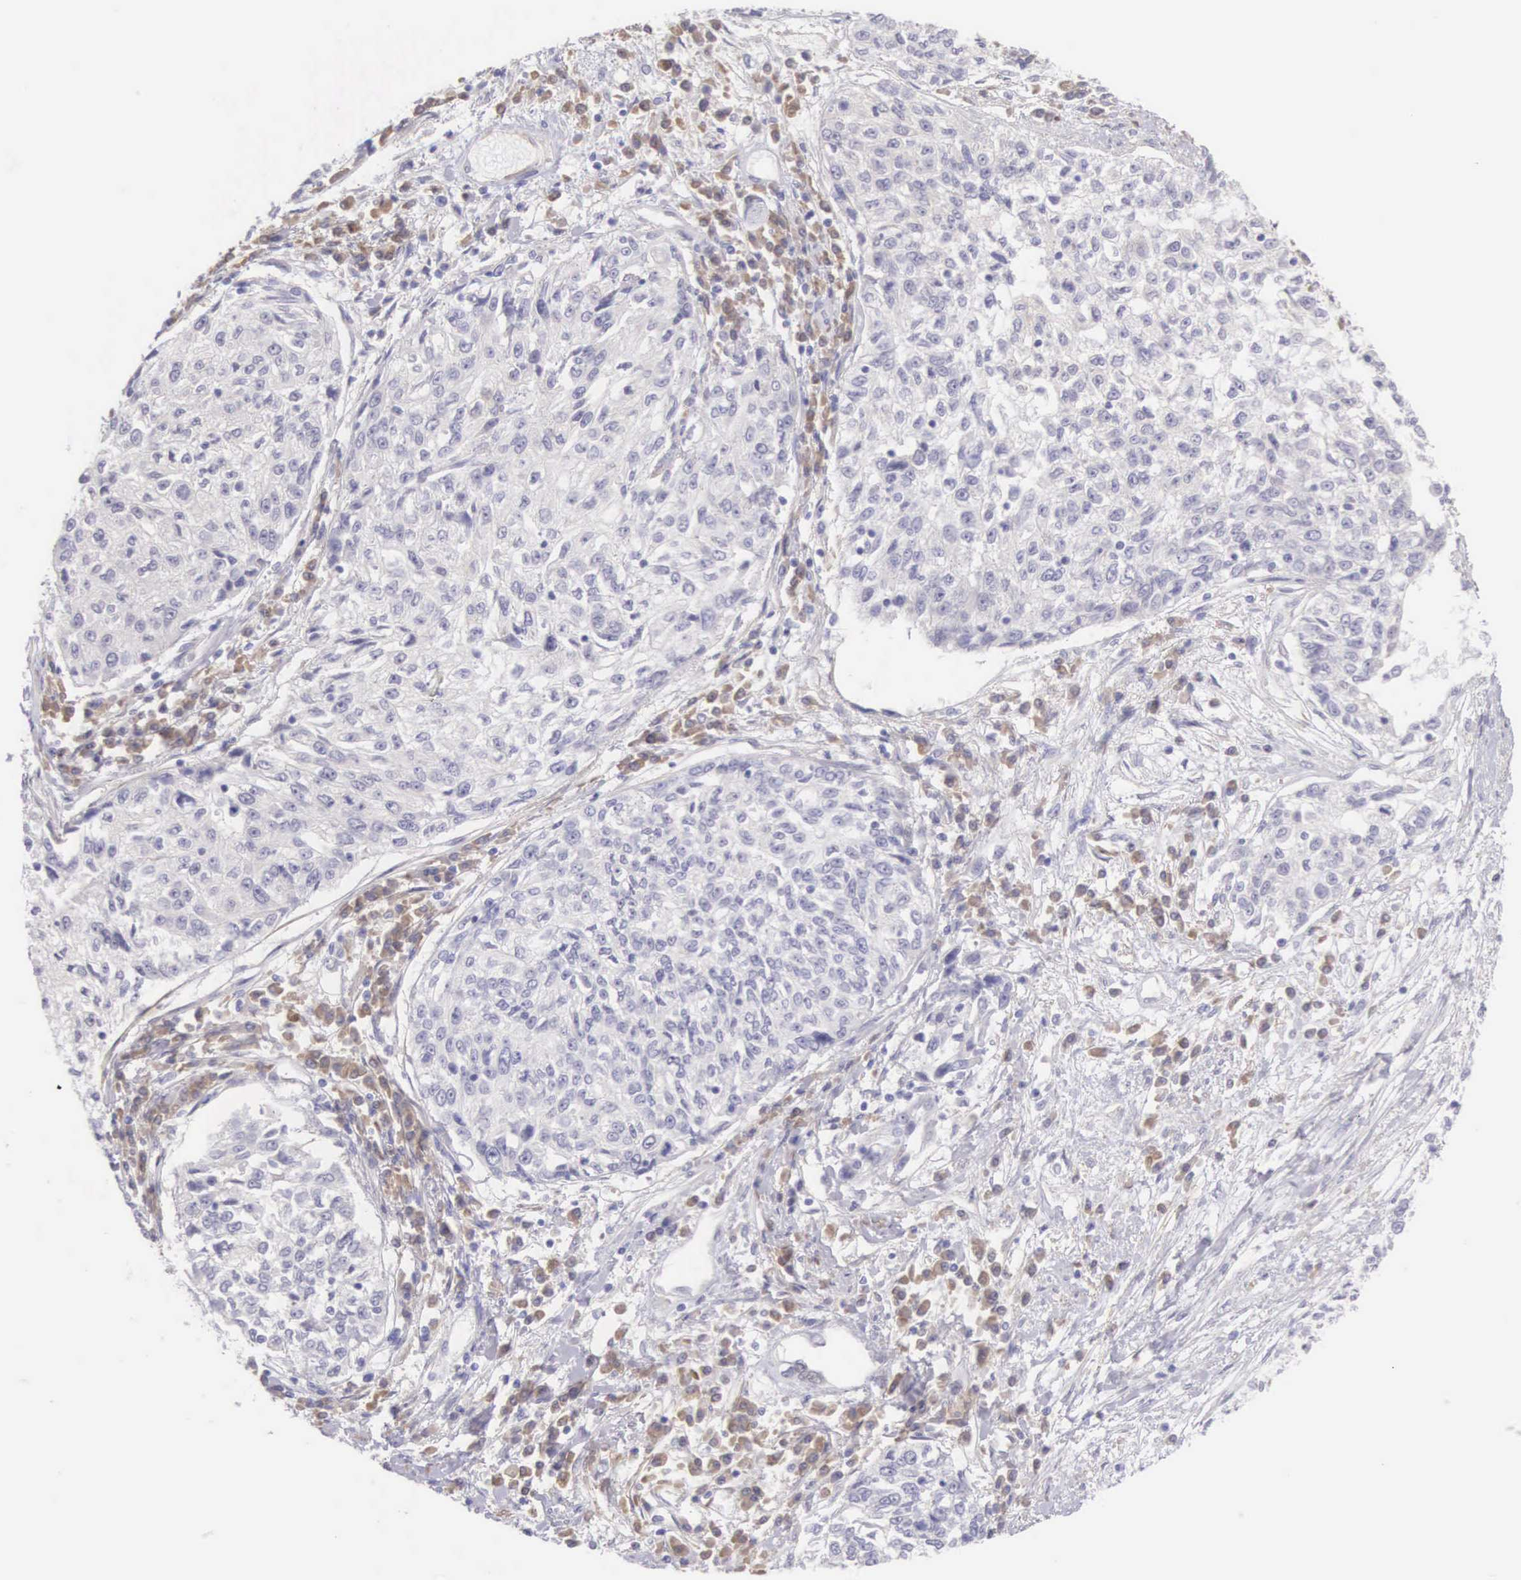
{"staining": {"intensity": "negative", "quantity": "none", "location": "none"}, "tissue": "cervical cancer", "cell_type": "Tumor cells", "image_type": "cancer", "snomed": [{"axis": "morphology", "description": "Squamous cell carcinoma, NOS"}, {"axis": "topography", "description": "Cervix"}], "caption": "Tumor cells are negative for protein expression in human cervical squamous cell carcinoma.", "gene": "ARFGAP3", "patient": {"sex": "female", "age": 57}}